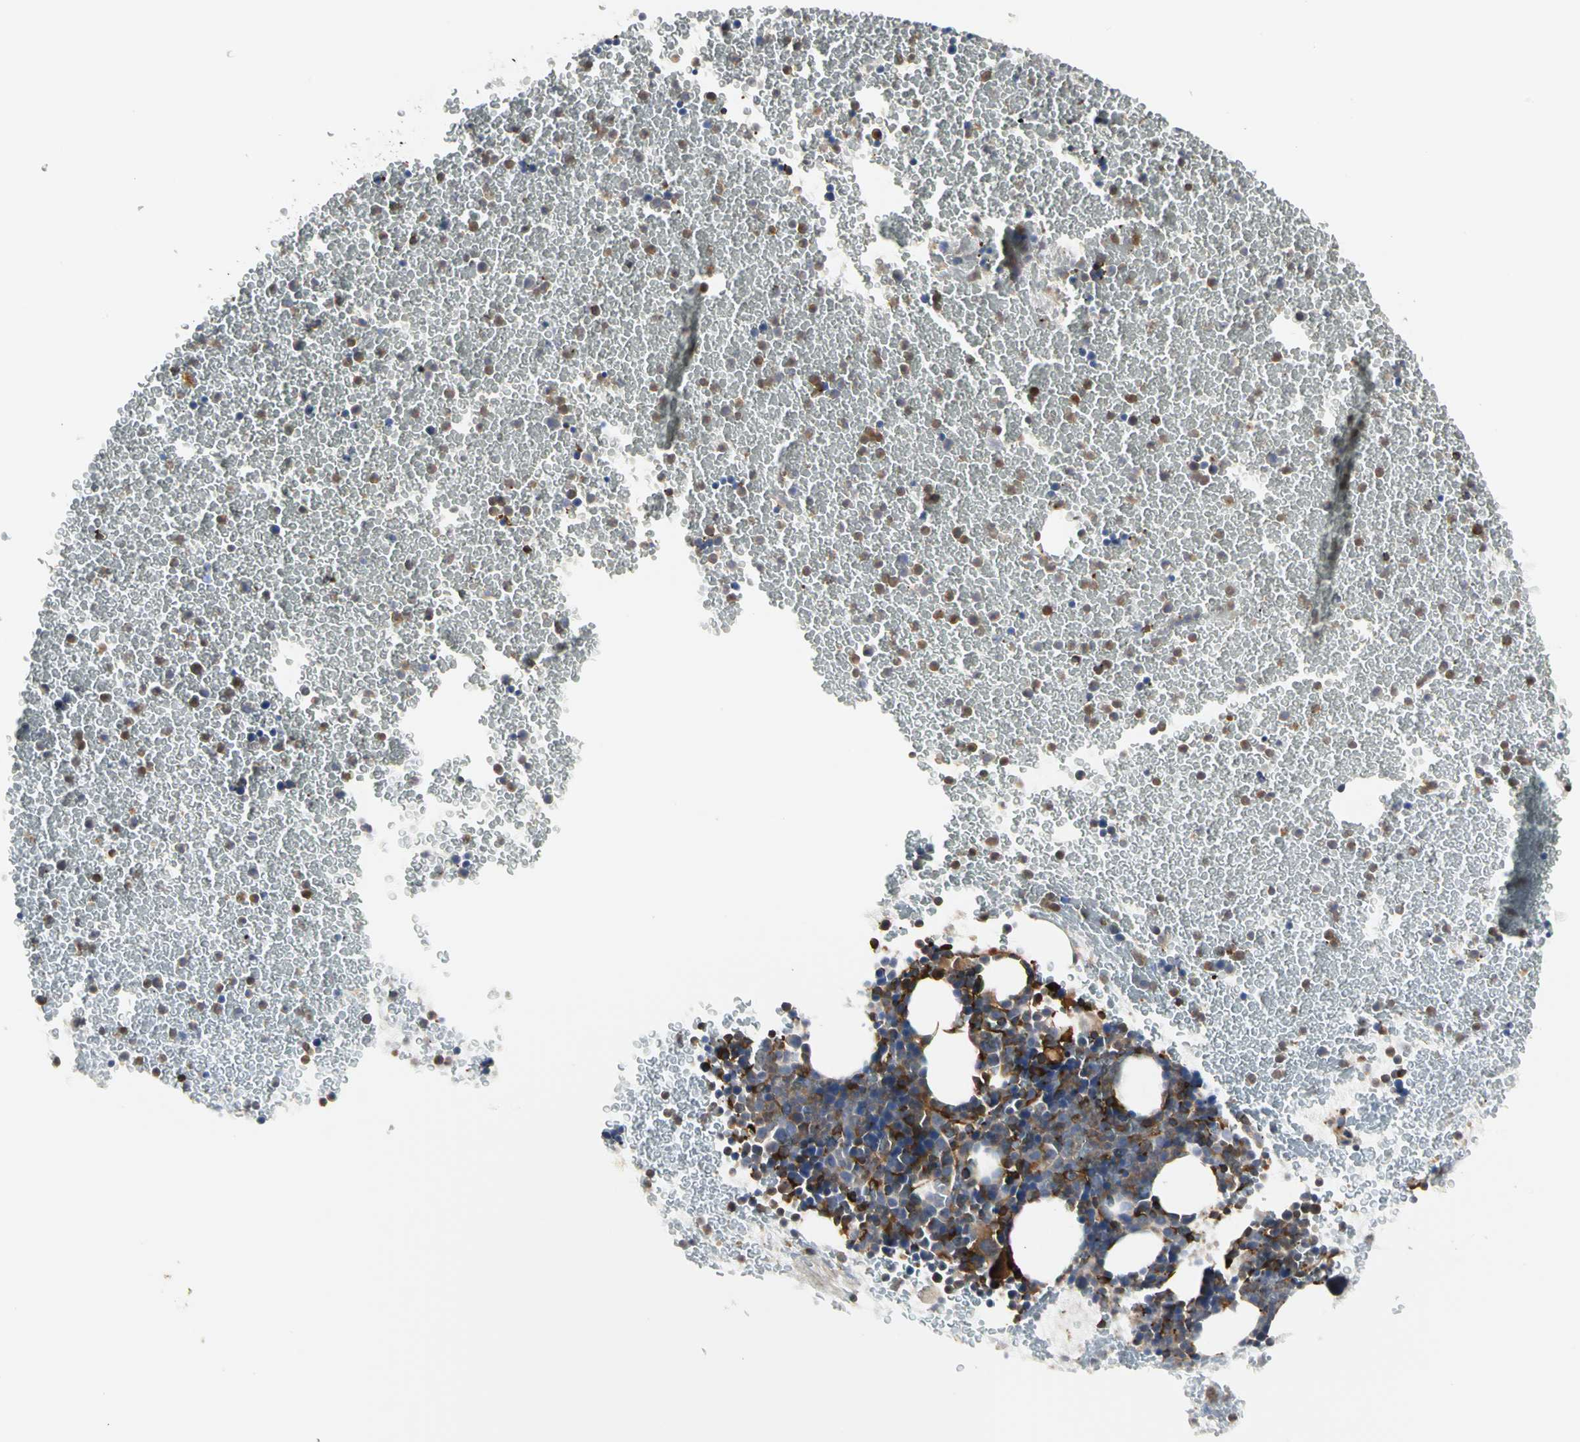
{"staining": {"intensity": "strong", "quantity": "<25%", "location": "cytoplasmic/membranous,nuclear"}, "tissue": "bone marrow", "cell_type": "Hematopoietic cells", "image_type": "normal", "snomed": [{"axis": "morphology", "description": "Normal tissue, NOS"}, {"axis": "topography", "description": "Bone marrow"}], "caption": "Immunohistochemistry (IHC) image of benign bone marrow: human bone marrow stained using immunohistochemistry (IHC) demonstrates medium levels of strong protein expression localized specifically in the cytoplasmic/membranous,nuclear of hematopoietic cells, appearing as a cytoplasmic/membranous,nuclear brown color.", "gene": "NAPG", "patient": {"sex": "female", "age": 53}}